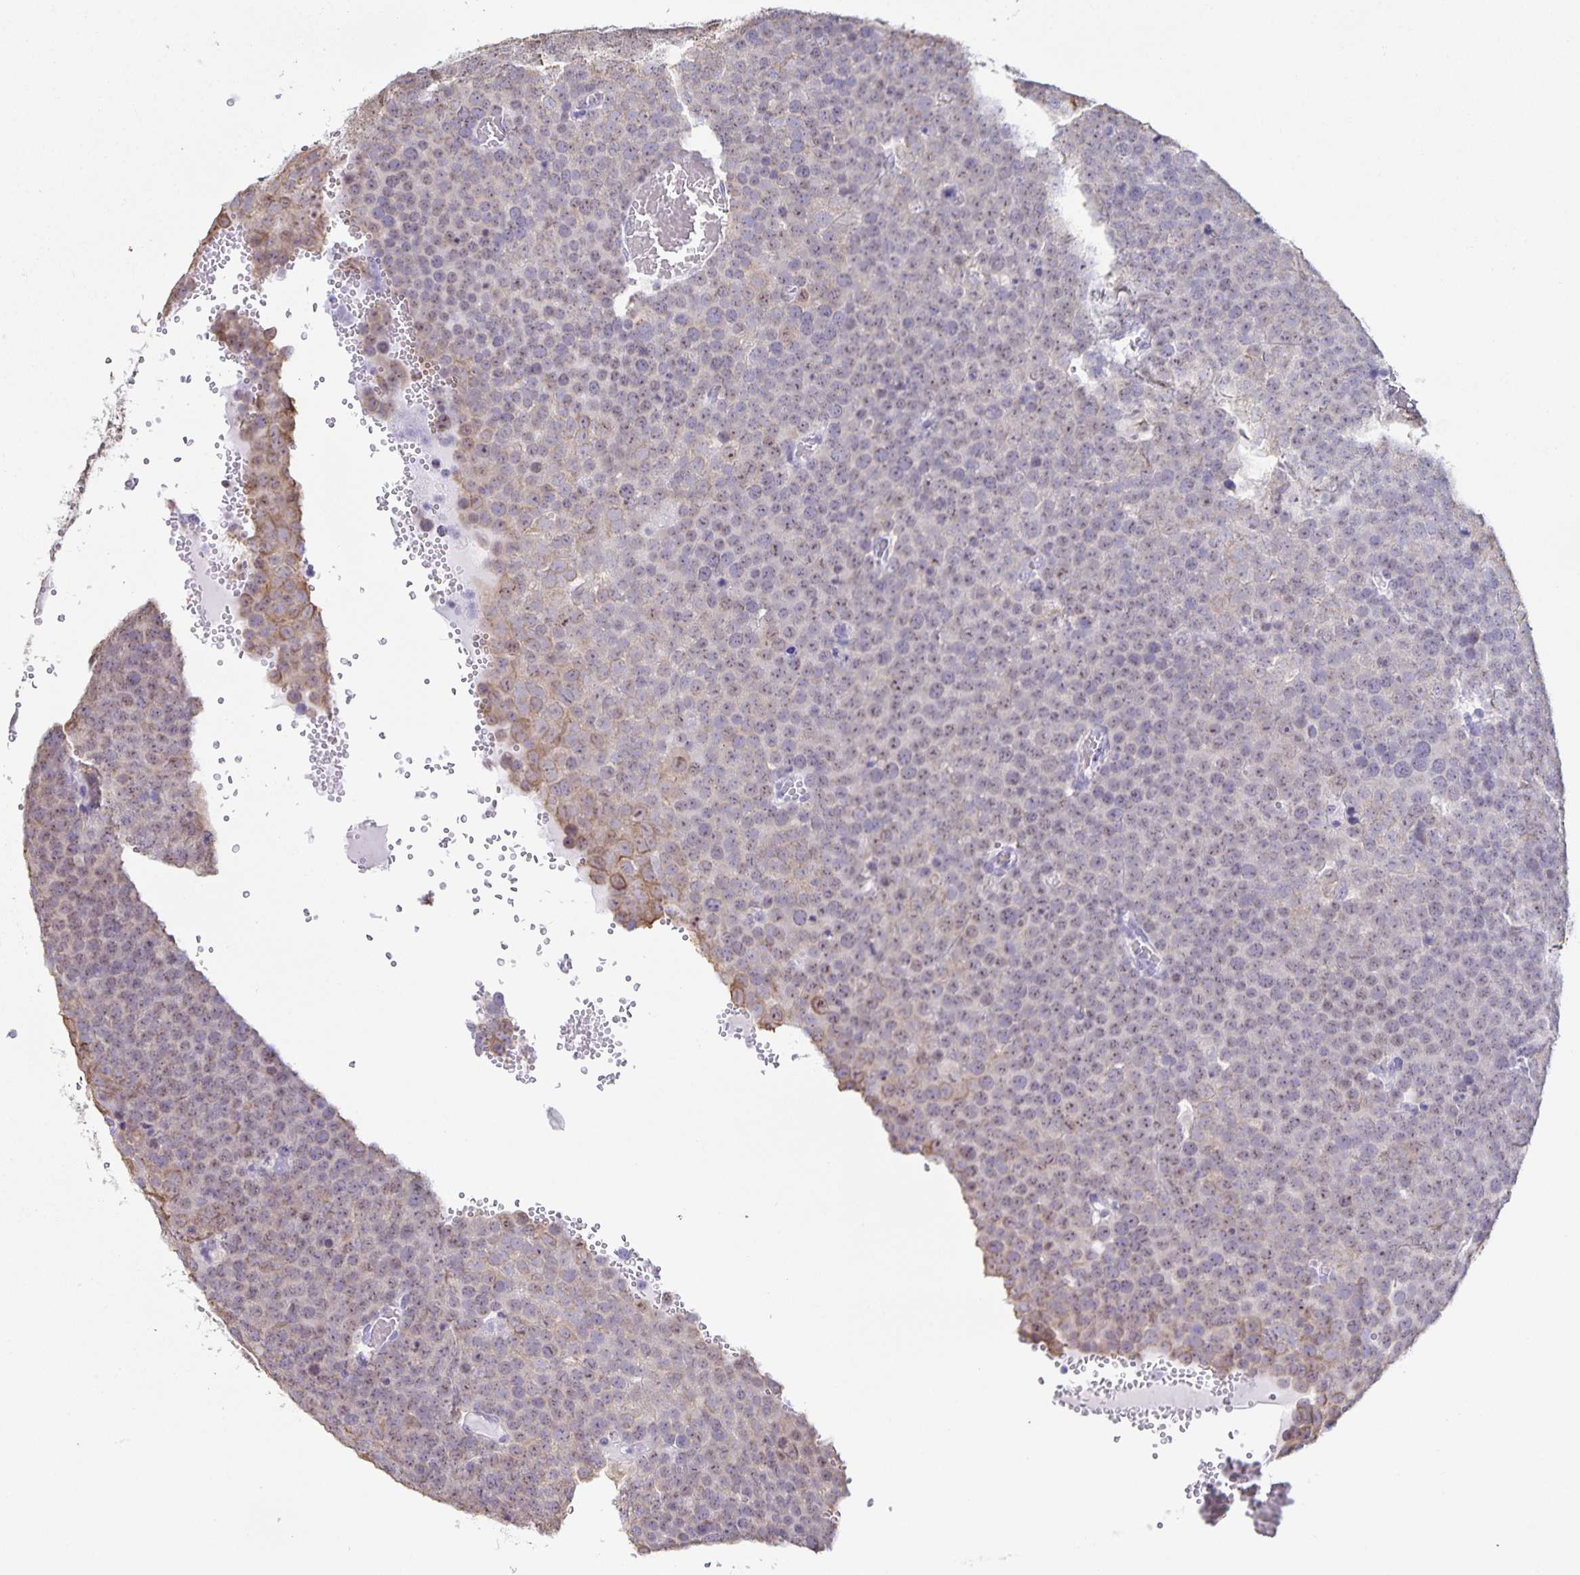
{"staining": {"intensity": "weak", "quantity": "25%-75%", "location": "nuclear"}, "tissue": "testis cancer", "cell_type": "Tumor cells", "image_type": "cancer", "snomed": [{"axis": "morphology", "description": "Seminoma, NOS"}, {"axis": "topography", "description": "Testis"}], "caption": "This is a histology image of immunohistochemistry staining of testis seminoma, which shows weak expression in the nuclear of tumor cells.", "gene": "FAM170A", "patient": {"sex": "male", "age": 71}}